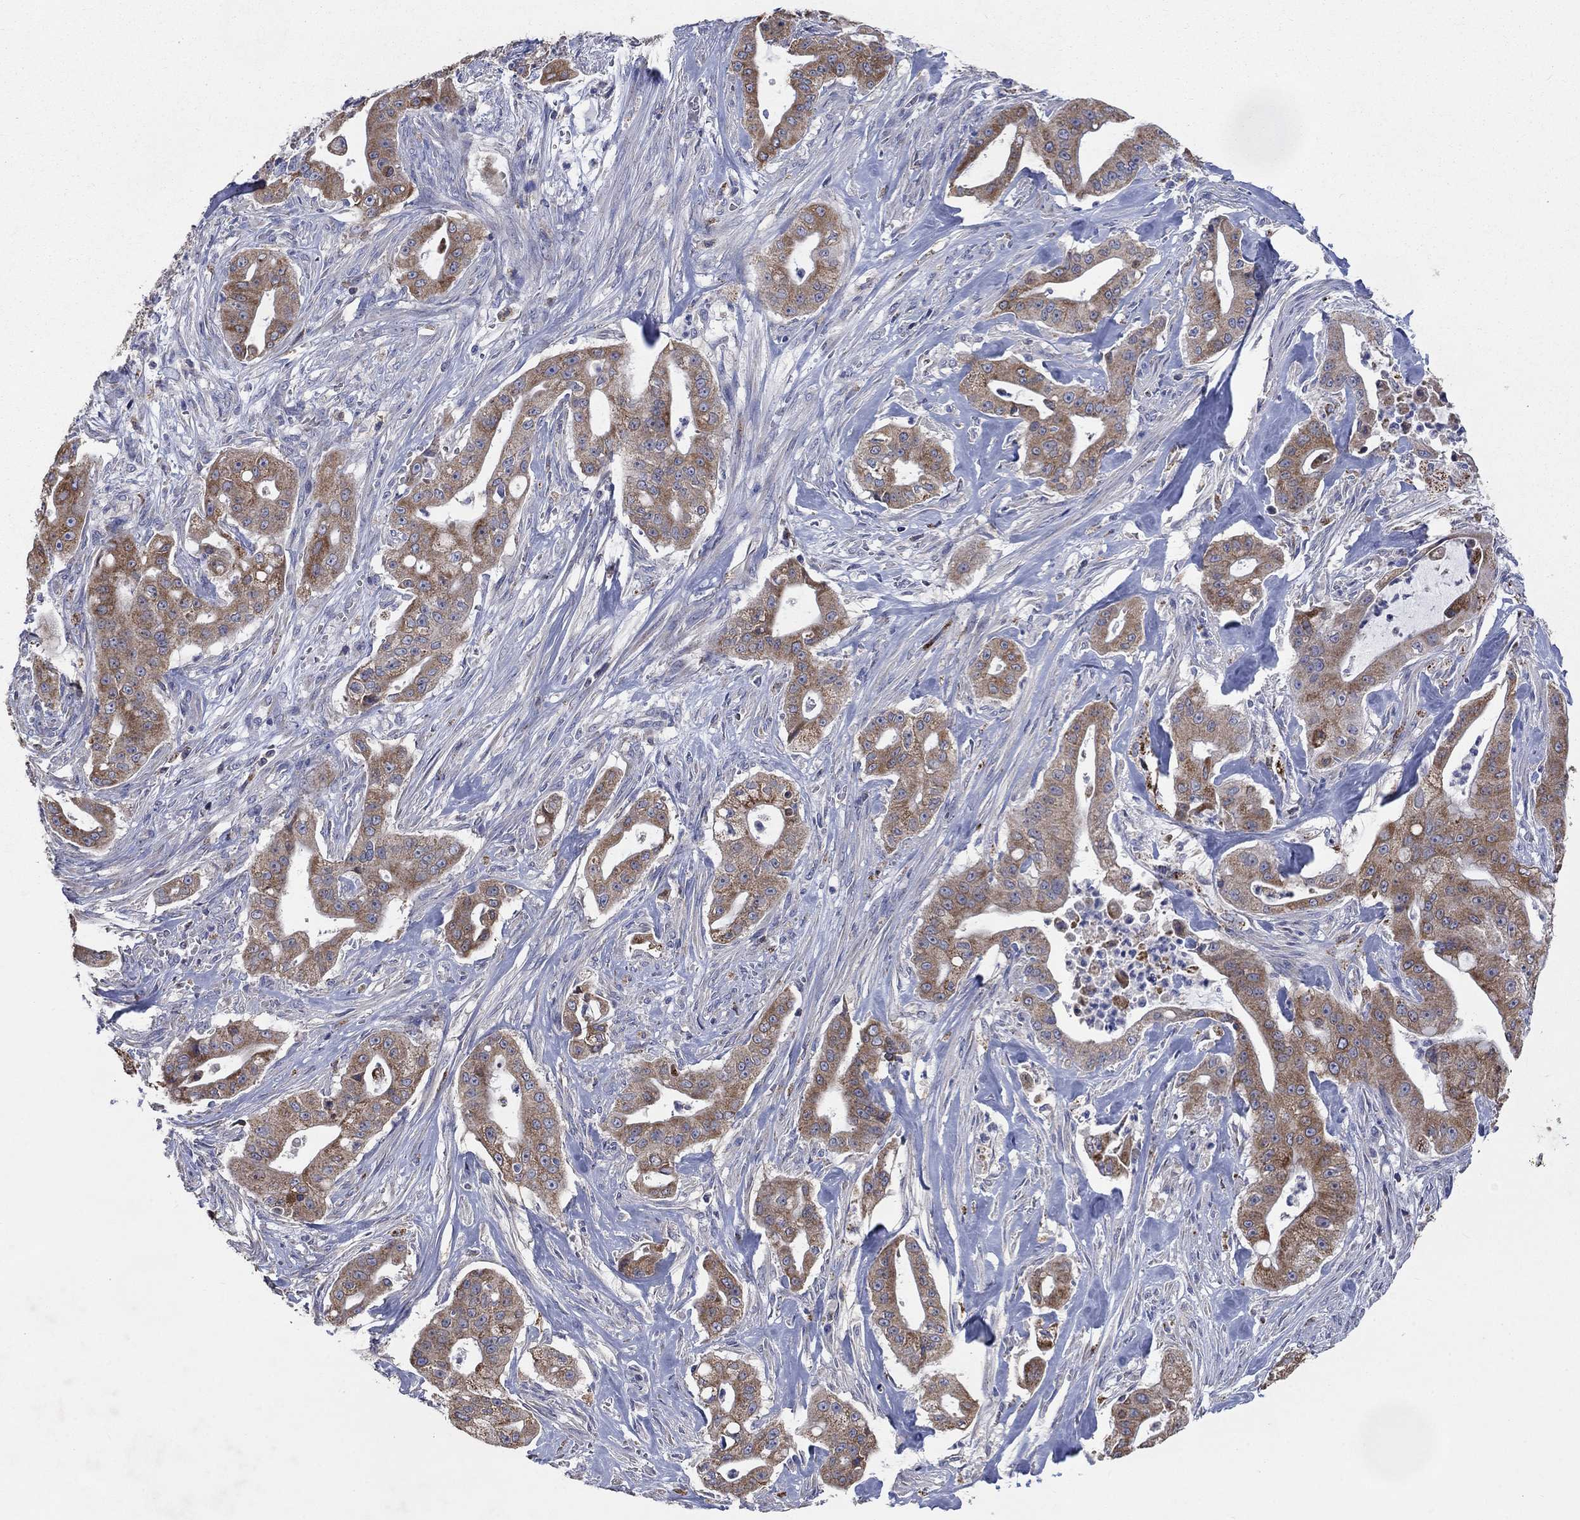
{"staining": {"intensity": "moderate", "quantity": ">75%", "location": "cytoplasmic/membranous"}, "tissue": "pancreatic cancer", "cell_type": "Tumor cells", "image_type": "cancer", "snomed": [{"axis": "morphology", "description": "Normal tissue, NOS"}, {"axis": "morphology", "description": "Inflammation, NOS"}, {"axis": "morphology", "description": "Adenocarcinoma, NOS"}, {"axis": "topography", "description": "Pancreas"}], "caption": "IHC (DAB (3,3'-diaminobenzidine)) staining of human adenocarcinoma (pancreatic) reveals moderate cytoplasmic/membranous protein staining in approximately >75% of tumor cells.", "gene": "UGT8", "patient": {"sex": "male", "age": 57}}